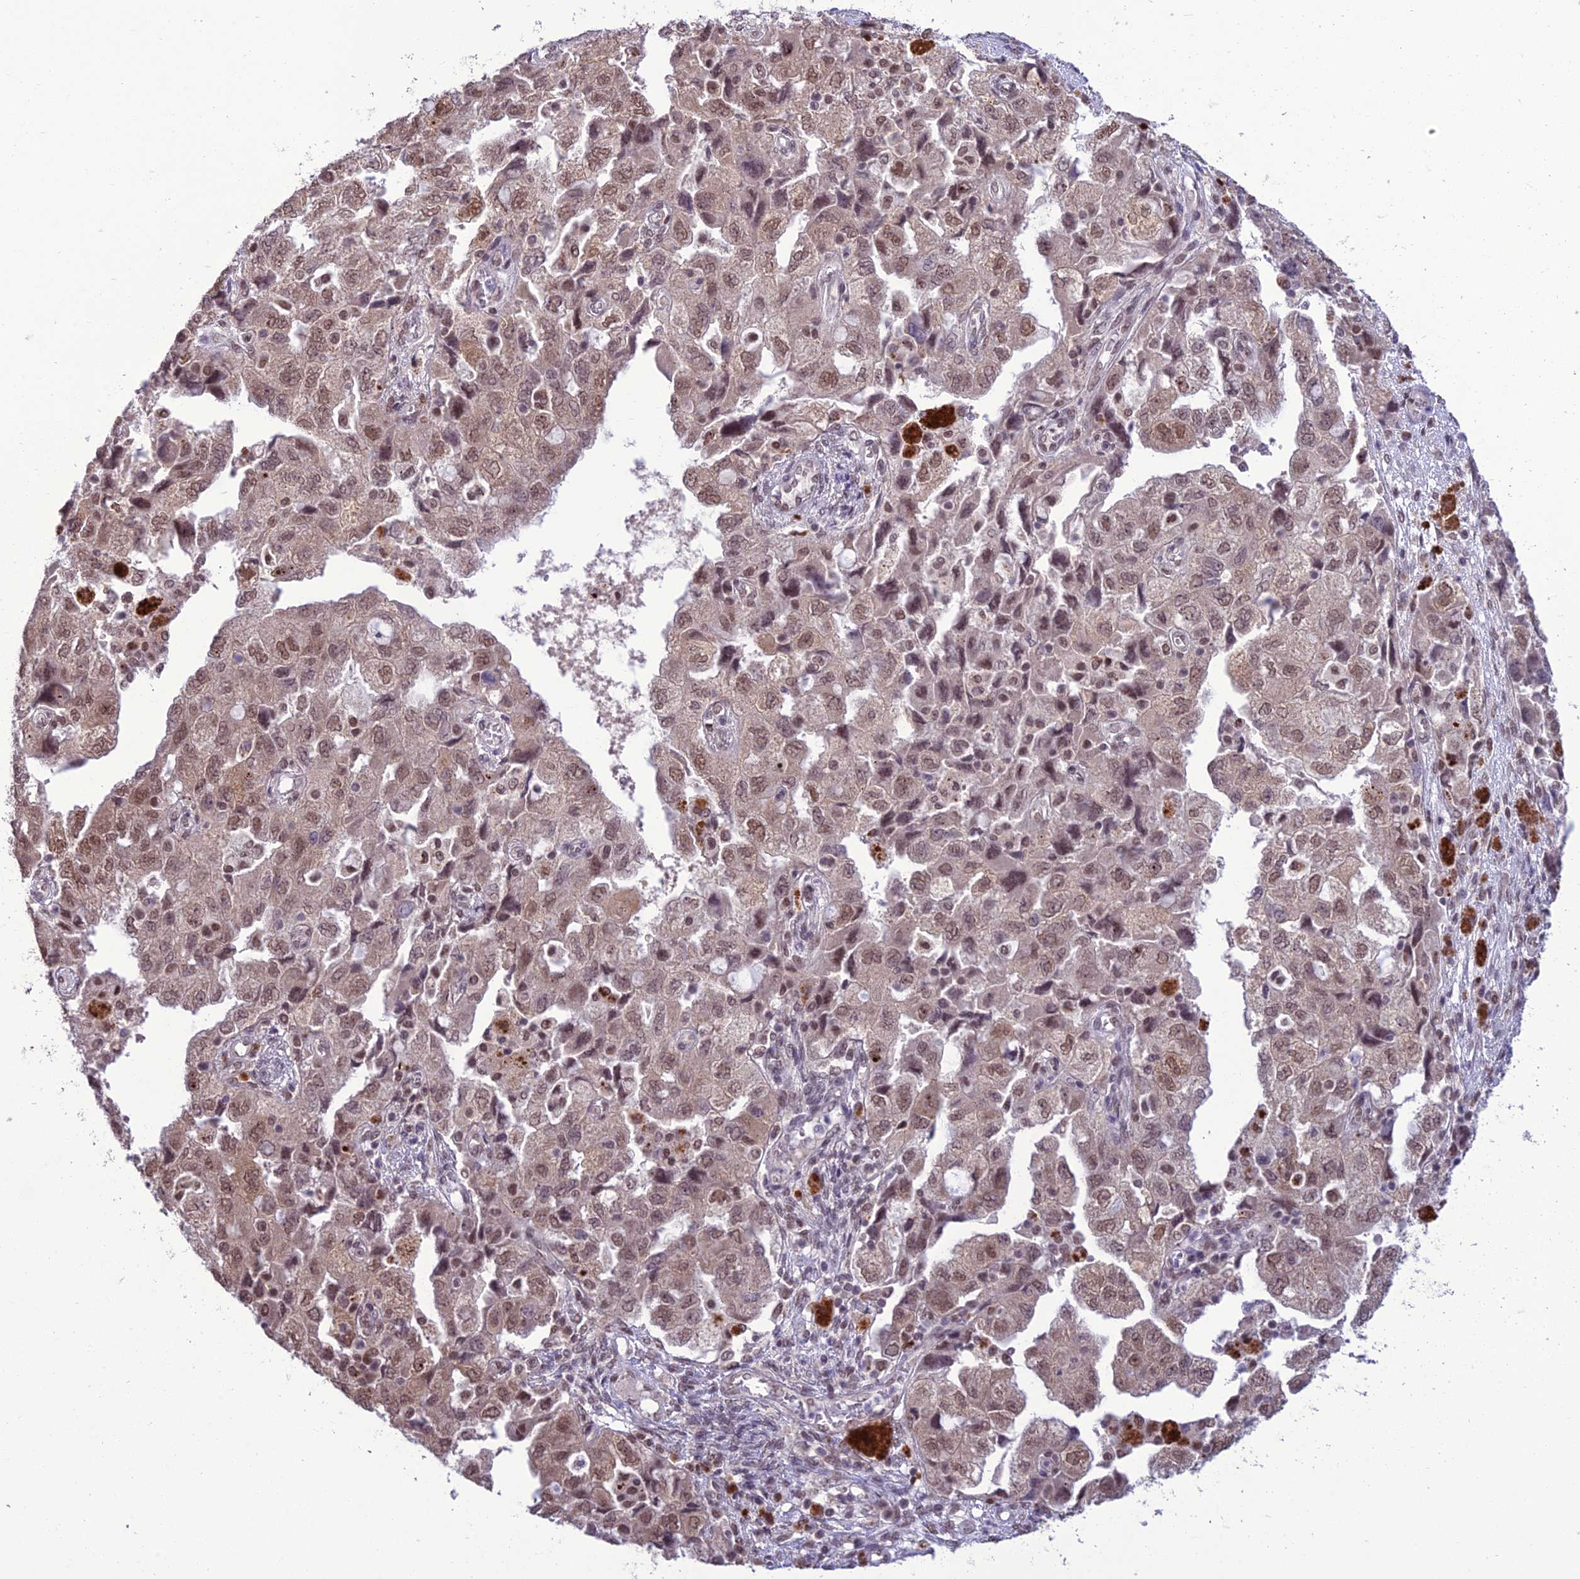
{"staining": {"intensity": "moderate", "quantity": "25%-75%", "location": "nuclear"}, "tissue": "ovarian cancer", "cell_type": "Tumor cells", "image_type": "cancer", "snomed": [{"axis": "morphology", "description": "Carcinoma, NOS"}, {"axis": "morphology", "description": "Cystadenocarcinoma, serous, NOS"}, {"axis": "topography", "description": "Ovary"}], "caption": "Ovarian cancer stained with a brown dye demonstrates moderate nuclear positive expression in approximately 25%-75% of tumor cells.", "gene": "RANBP3", "patient": {"sex": "female", "age": 69}}